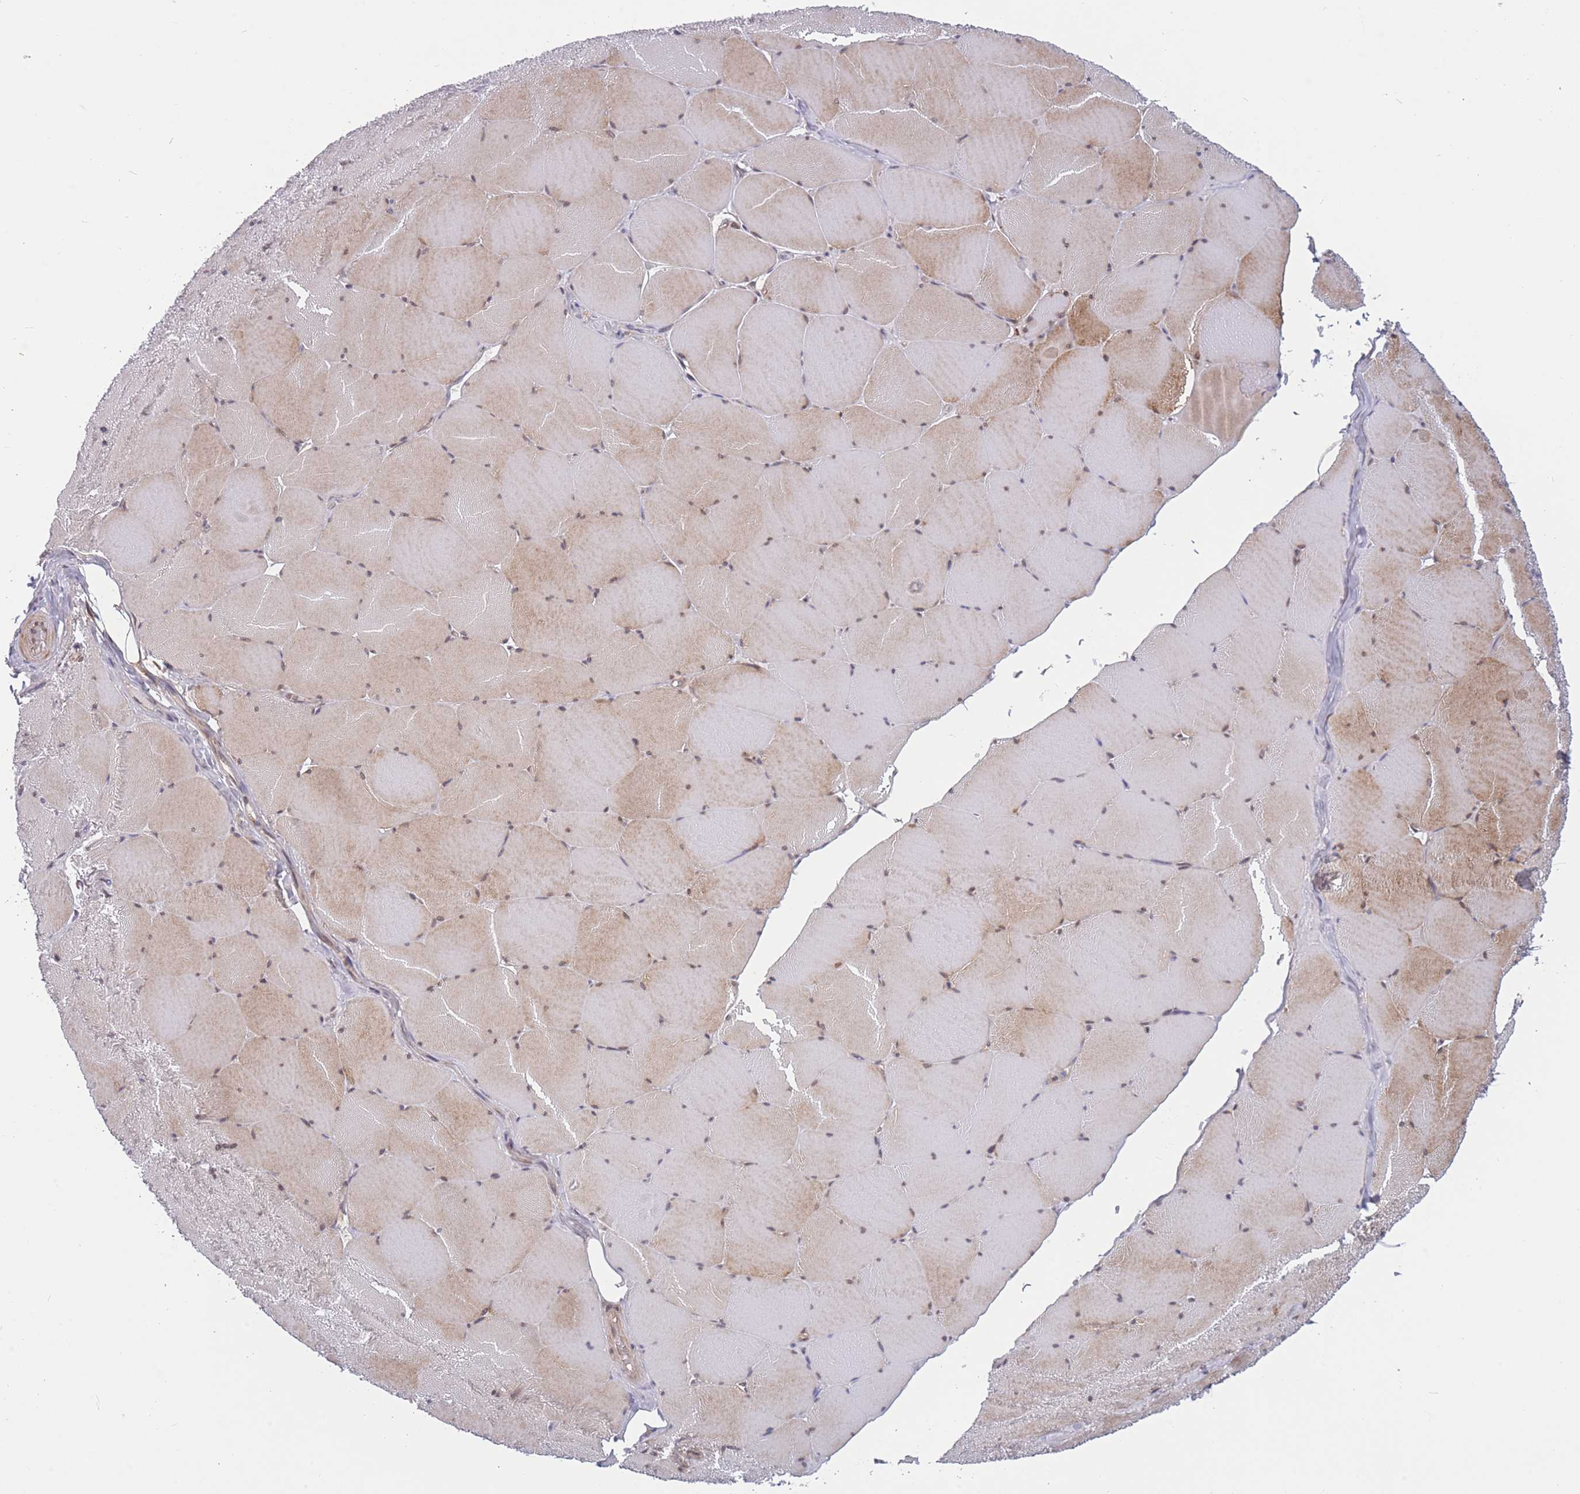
{"staining": {"intensity": "moderate", "quantity": ">75%", "location": "cytoplasmic/membranous"}, "tissue": "skeletal muscle", "cell_type": "Myocytes", "image_type": "normal", "snomed": [{"axis": "morphology", "description": "Normal tissue, NOS"}, {"axis": "topography", "description": "Skeletal muscle"}, {"axis": "topography", "description": "Head-Neck"}], "caption": "An image showing moderate cytoplasmic/membranous positivity in approximately >75% of myocytes in normal skeletal muscle, as visualized by brown immunohistochemical staining.", "gene": "BCL9L", "patient": {"sex": "male", "age": 66}}